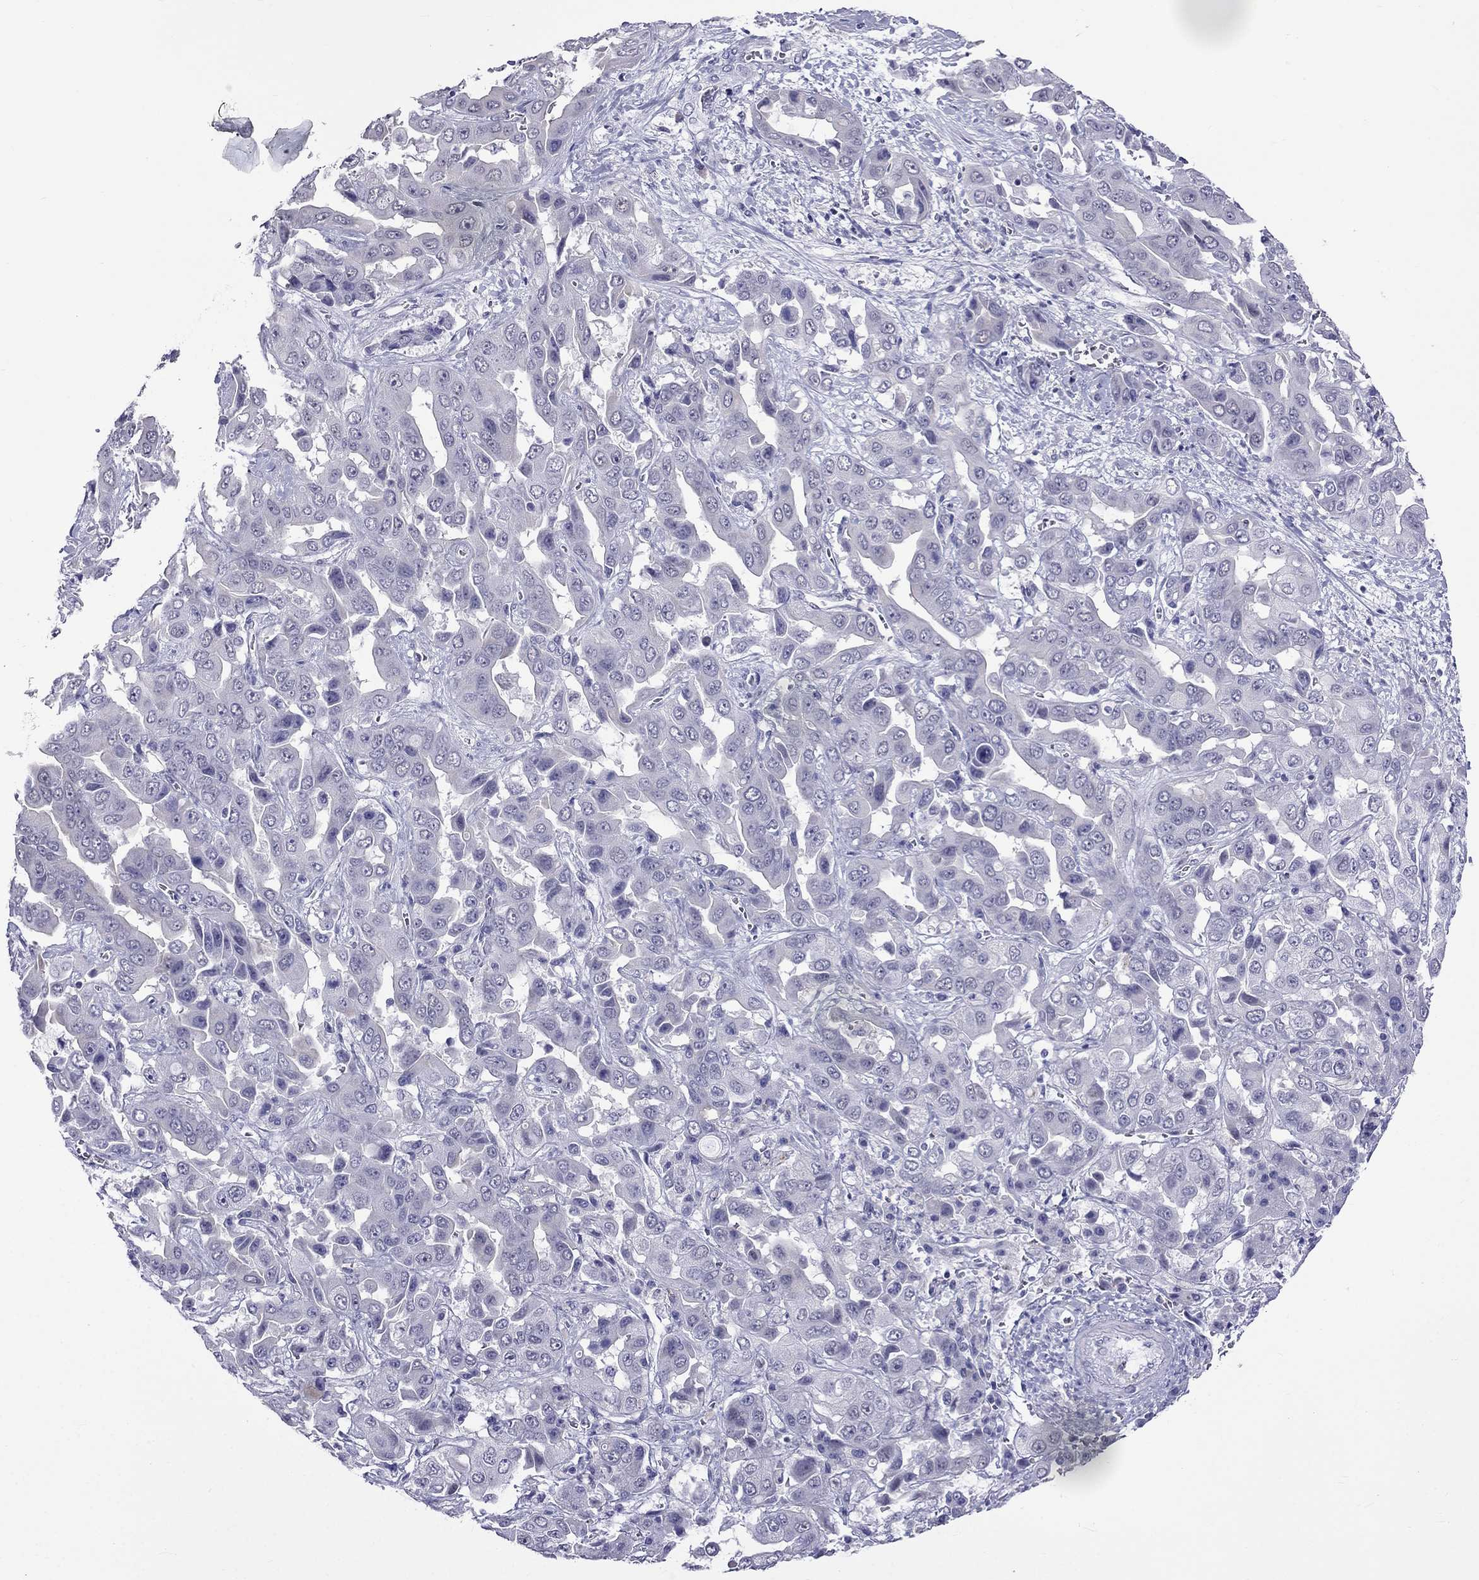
{"staining": {"intensity": "negative", "quantity": "none", "location": "none"}, "tissue": "liver cancer", "cell_type": "Tumor cells", "image_type": "cancer", "snomed": [{"axis": "morphology", "description": "Cholangiocarcinoma"}, {"axis": "topography", "description": "Liver"}], "caption": "Liver cancer (cholangiocarcinoma) stained for a protein using immunohistochemistry (IHC) exhibits no positivity tumor cells.", "gene": "MGP", "patient": {"sex": "female", "age": 52}}